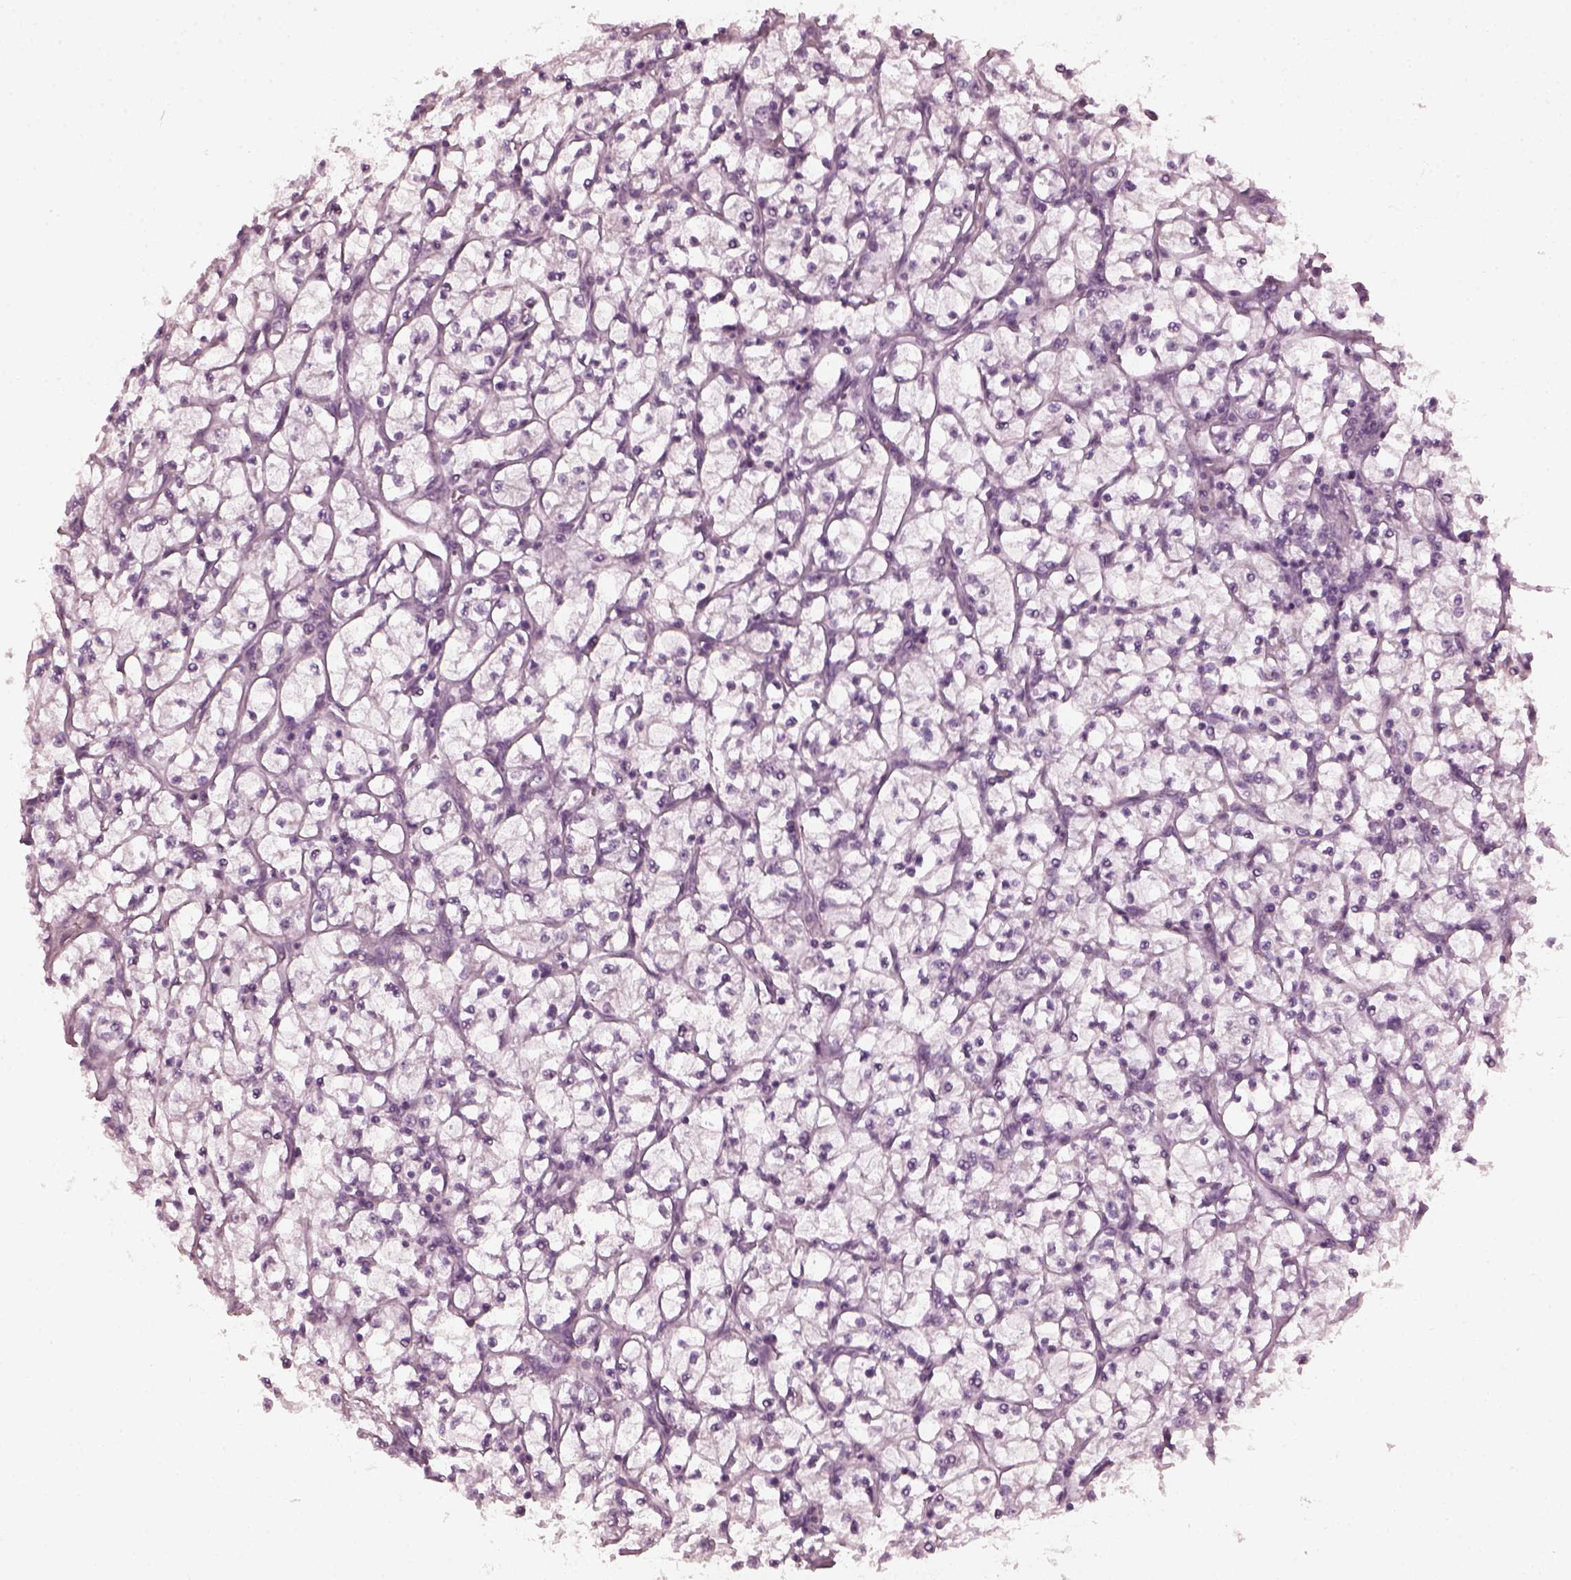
{"staining": {"intensity": "negative", "quantity": "none", "location": "none"}, "tissue": "renal cancer", "cell_type": "Tumor cells", "image_type": "cancer", "snomed": [{"axis": "morphology", "description": "Adenocarcinoma, NOS"}, {"axis": "topography", "description": "Kidney"}], "caption": "Tumor cells show no significant expression in renal cancer.", "gene": "CCDC170", "patient": {"sex": "female", "age": 64}}